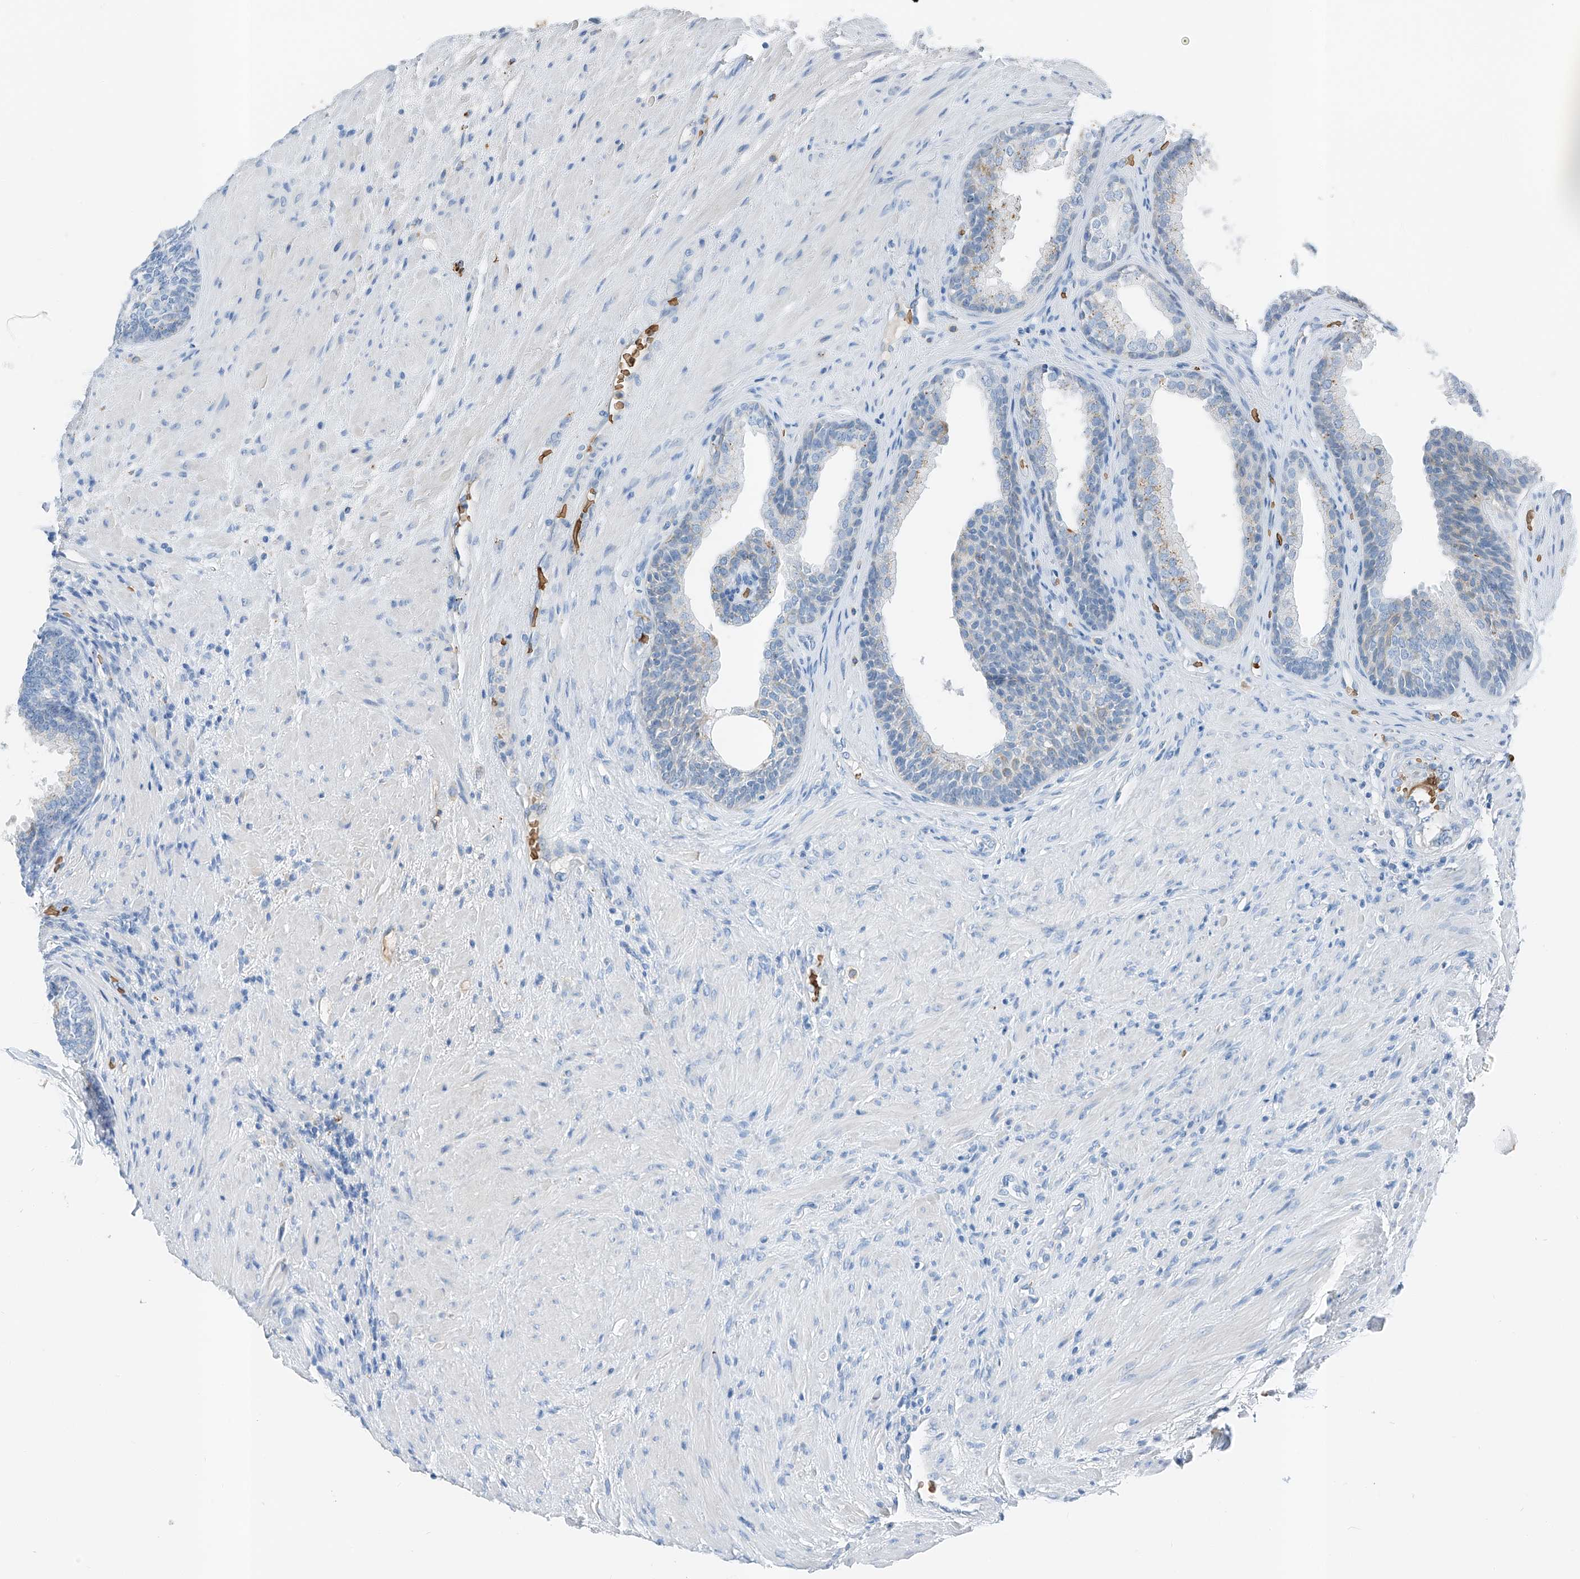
{"staining": {"intensity": "weak", "quantity": "25%-75%", "location": "cytoplasmic/membranous"}, "tissue": "prostate", "cell_type": "Glandular cells", "image_type": "normal", "snomed": [{"axis": "morphology", "description": "Normal tissue, NOS"}, {"axis": "topography", "description": "Prostate"}], "caption": "Glandular cells demonstrate low levels of weak cytoplasmic/membranous positivity in about 25%-75% of cells in normal human prostate.", "gene": "PRSS23", "patient": {"sex": "male", "age": 76}}